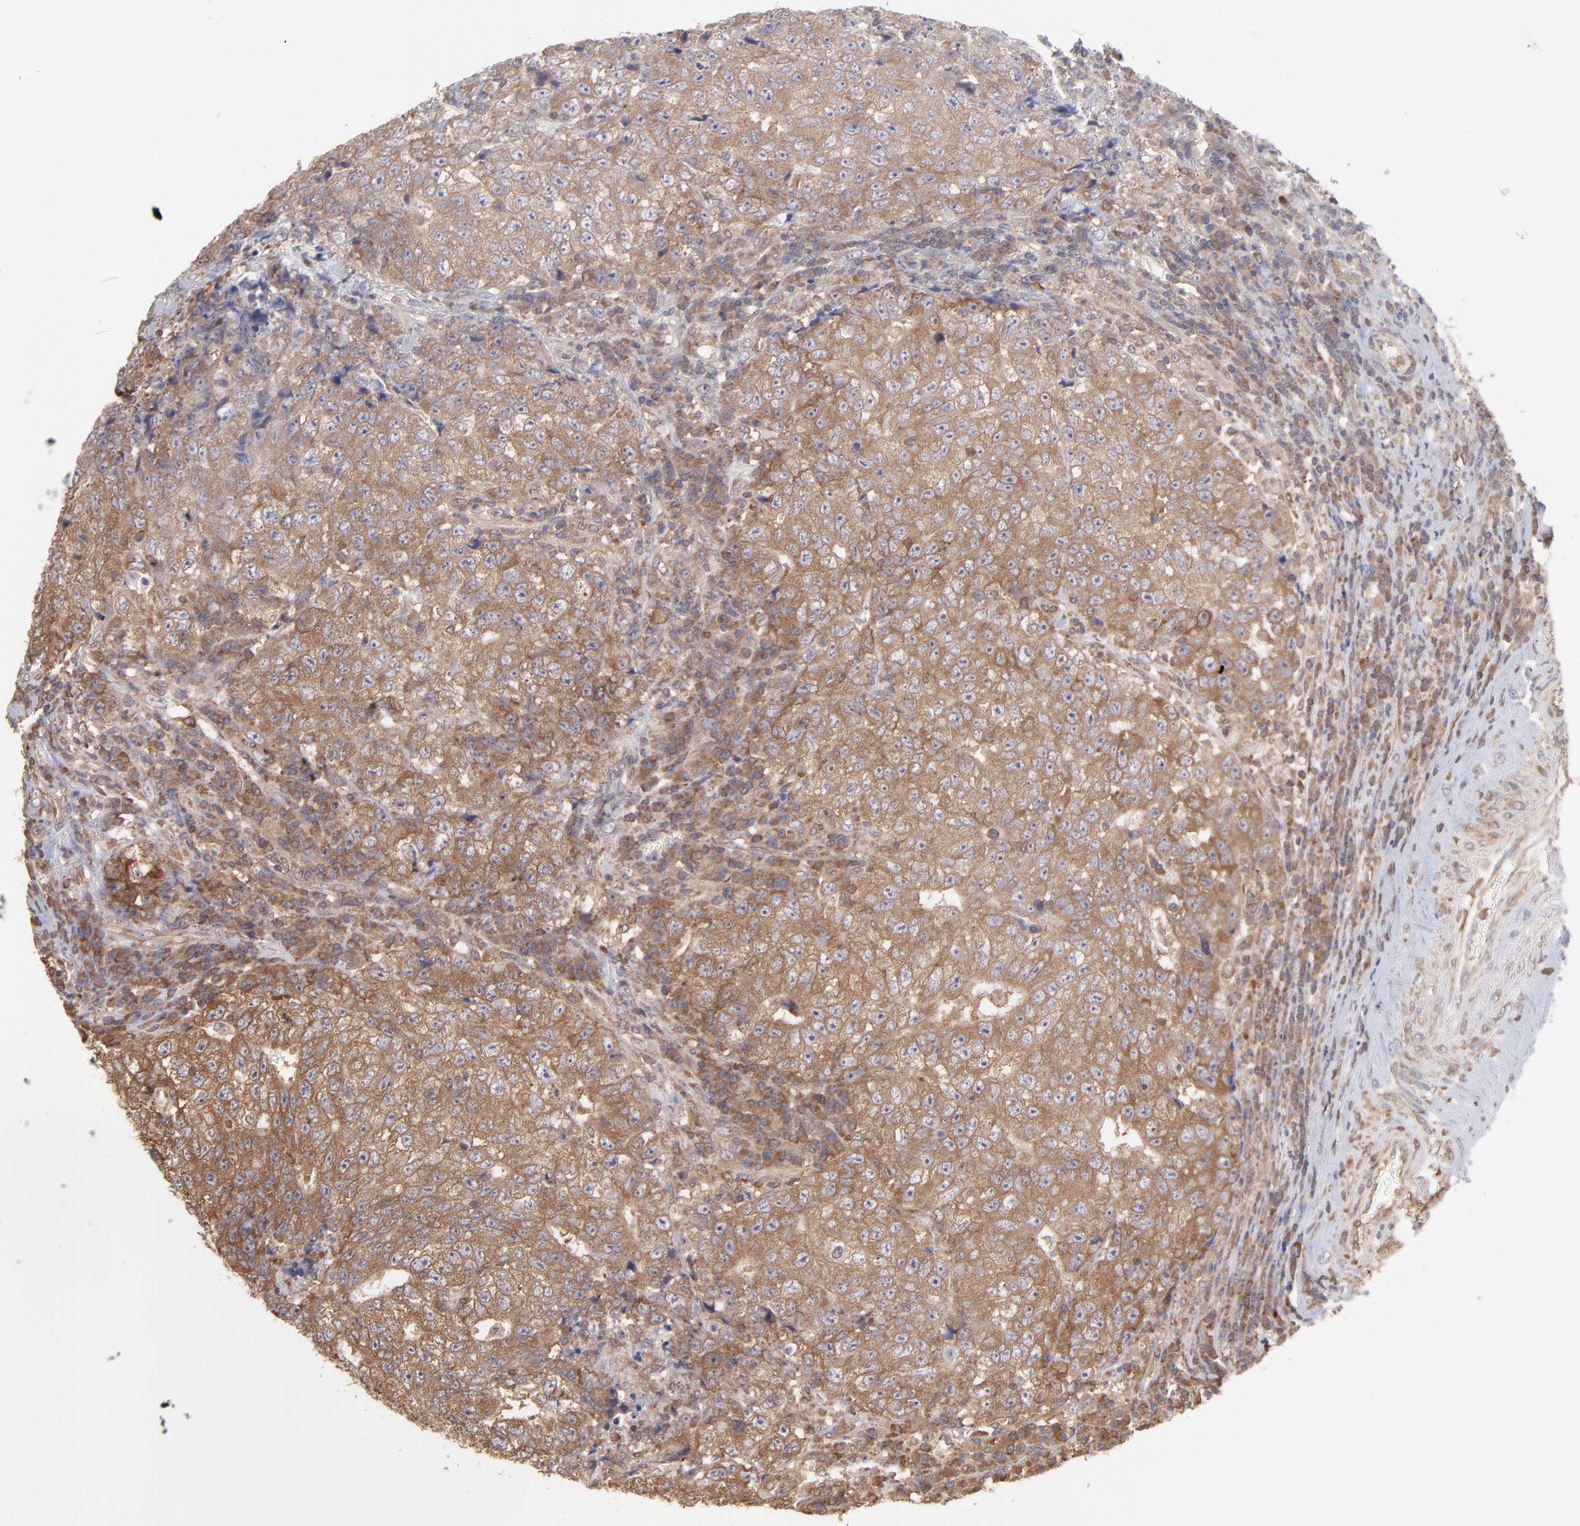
{"staining": {"intensity": "moderate", "quantity": ">75%", "location": "cytoplasmic/membranous"}, "tissue": "testis cancer", "cell_type": "Tumor cells", "image_type": "cancer", "snomed": [{"axis": "morphology", "description": "Necrosis, NOS"}, {"axis": "morphology", "description": "Carcinoma, Embryonal, NOS"}, {"axis": "topography", "description": "Testis"}], "caption": "Protein staining of testis cancer tissue displays moderate cytoplasmic/membranous staining in approximately >75% of tumor cells.", "gene": "MAPRE1", "patient": {"sex": "male", "age": 19}}